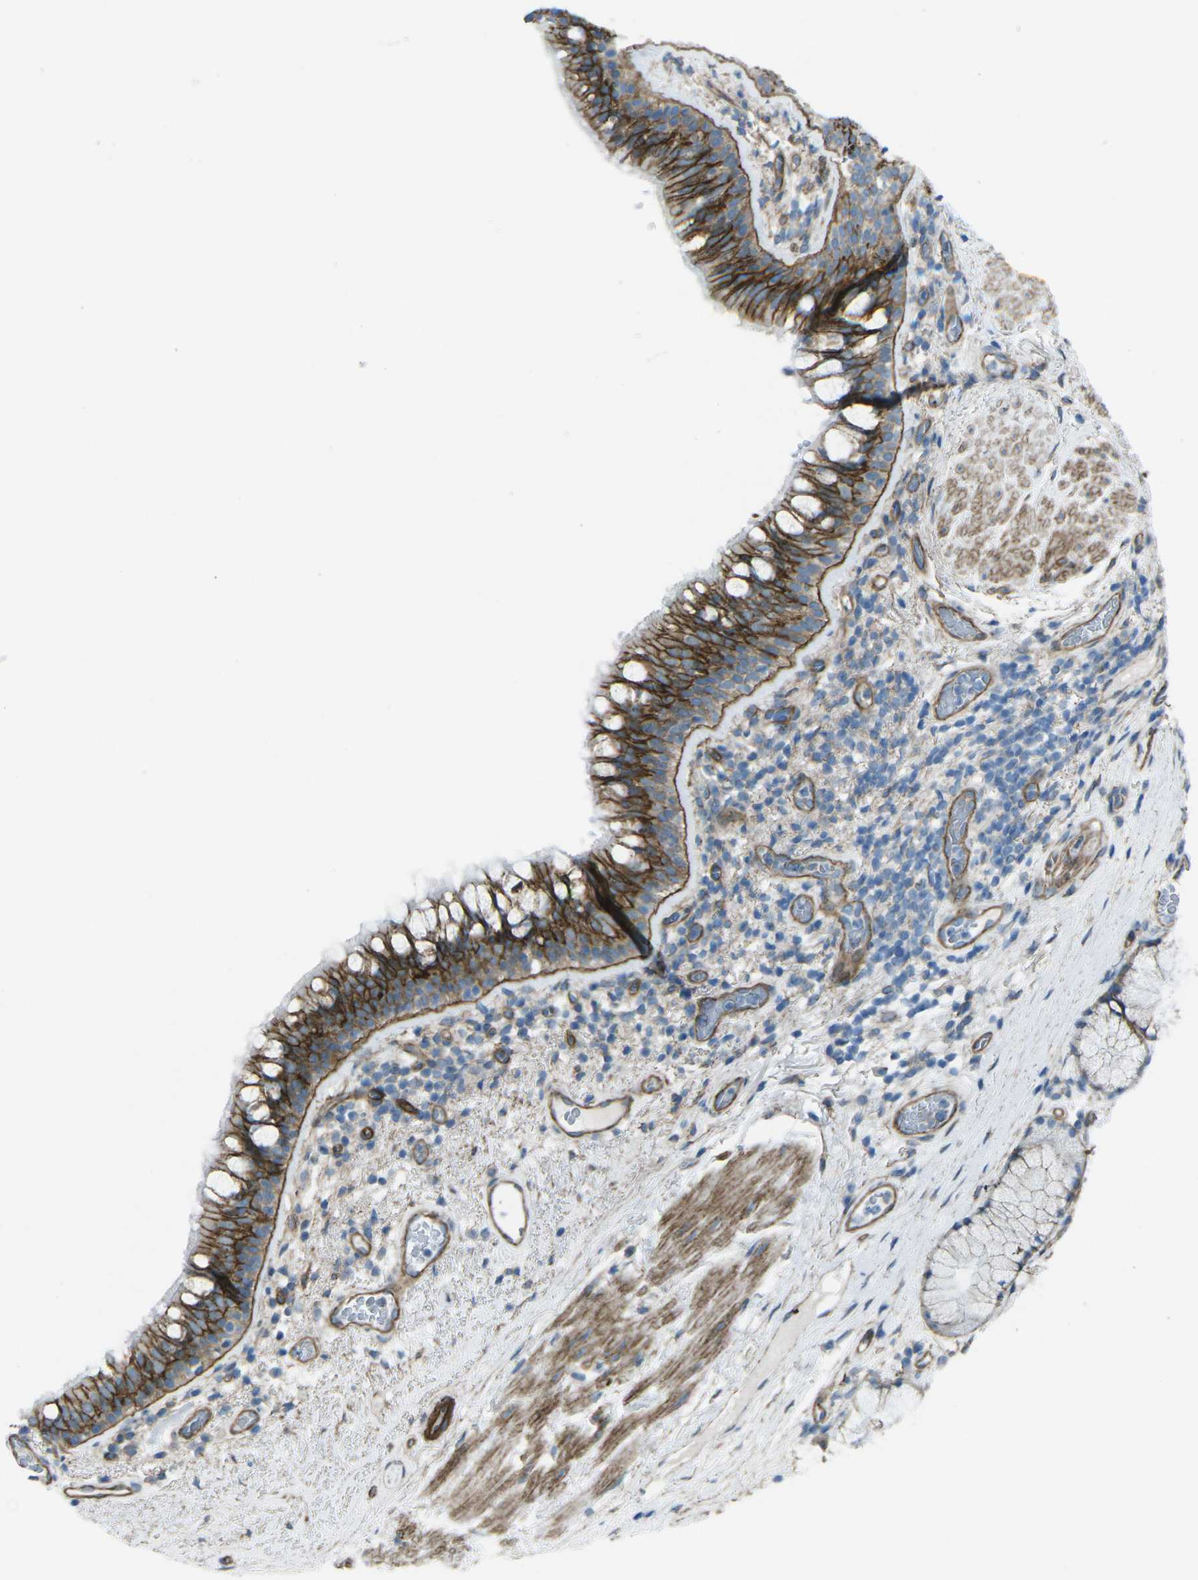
{"staining": {"intensity": "strong", "quantity": ">75%", "location": "cytoplasmic/membranous"}, "tissue": "bronchus", "cell_type": "Respiratory epithelial cells", "image_type": "normal", "snomed": [{"axis": "morphology", "description": "Normal tissue, NOS"}, {"axis": "morphology", "description": "Inflammation, NOS"}, {"axis": "topography", "description": "Cartilage tissue"}, {"axis": "topography", "description": "Bronchus"}], "caption": "The micrograph displays staining of normal bronchus, revealing strong cytoplasmic/membranous protein positivity (brown color) within respiratory epithelial cells.", "gene": "UTRN", "patient": {"sex": "male", "age": 77}}